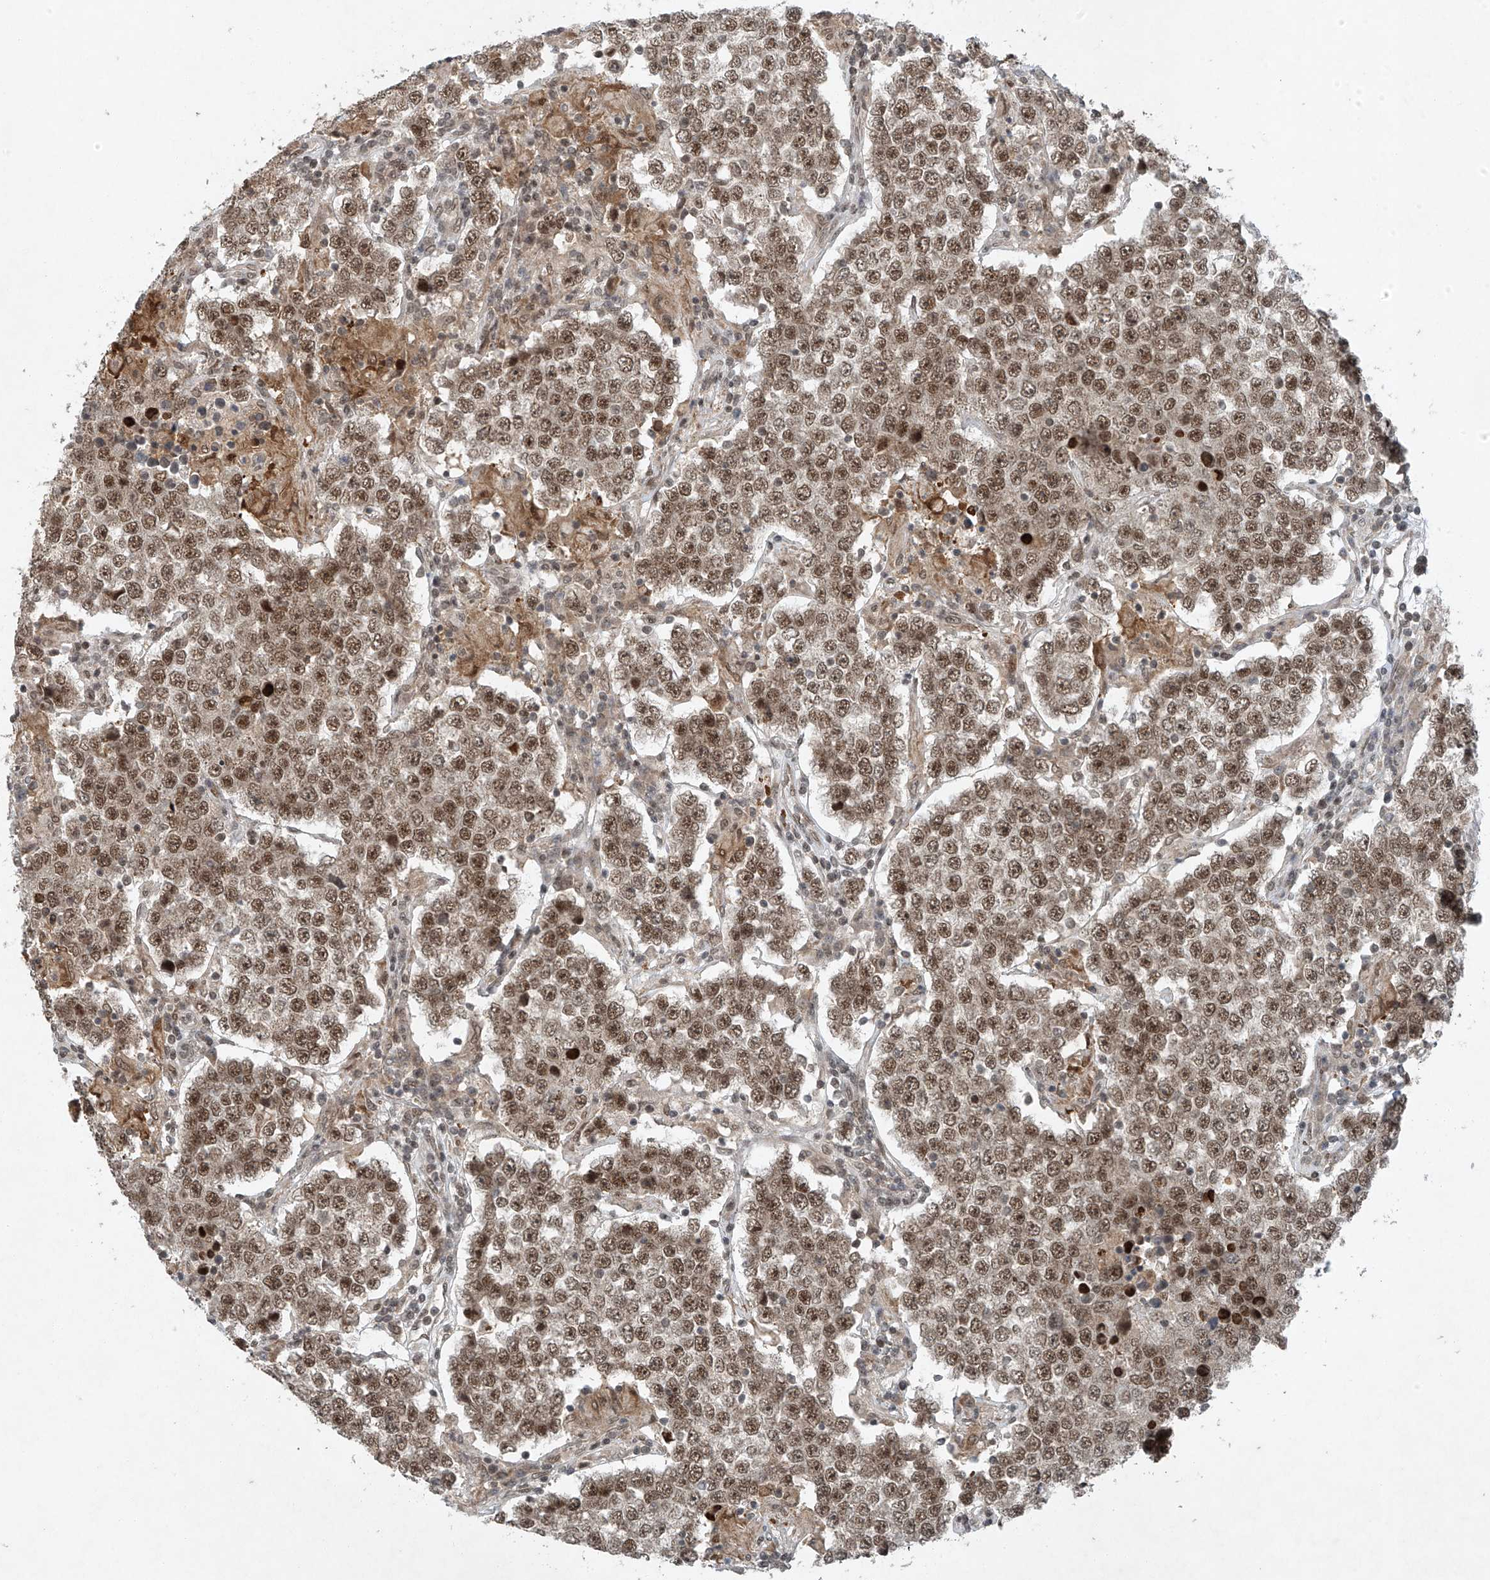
{"staining": {"intensity": "moderate", "quantity": ">75%", "location": "nuclear"}, "tissue": "testis cancer", "cell_type": "Tumor cells", "image_type": "cancer", "snomed": [{"axis": "morphology", "description": "Normal tissue, NOS"}, {"axis": "morphology", "description": "Urothelial carcinoma, High grade"}, {"axis": "morphology", "description": "Seminoma, NOS"}, {"axis": "morphology", "description": "Carcinoma, Embryonal, NOS"}, {"axis": "topography", "description": "Urinary bladder"}, {"axis": "topography", "description": "Testis"}], "caption": "Immunohistochemical staining of testis cancer shows medium levels of moderate nuclear staining in about >75% of tumor cells.", "gene": "TAF8", "patient": {"sex": "male", "age": 41}}